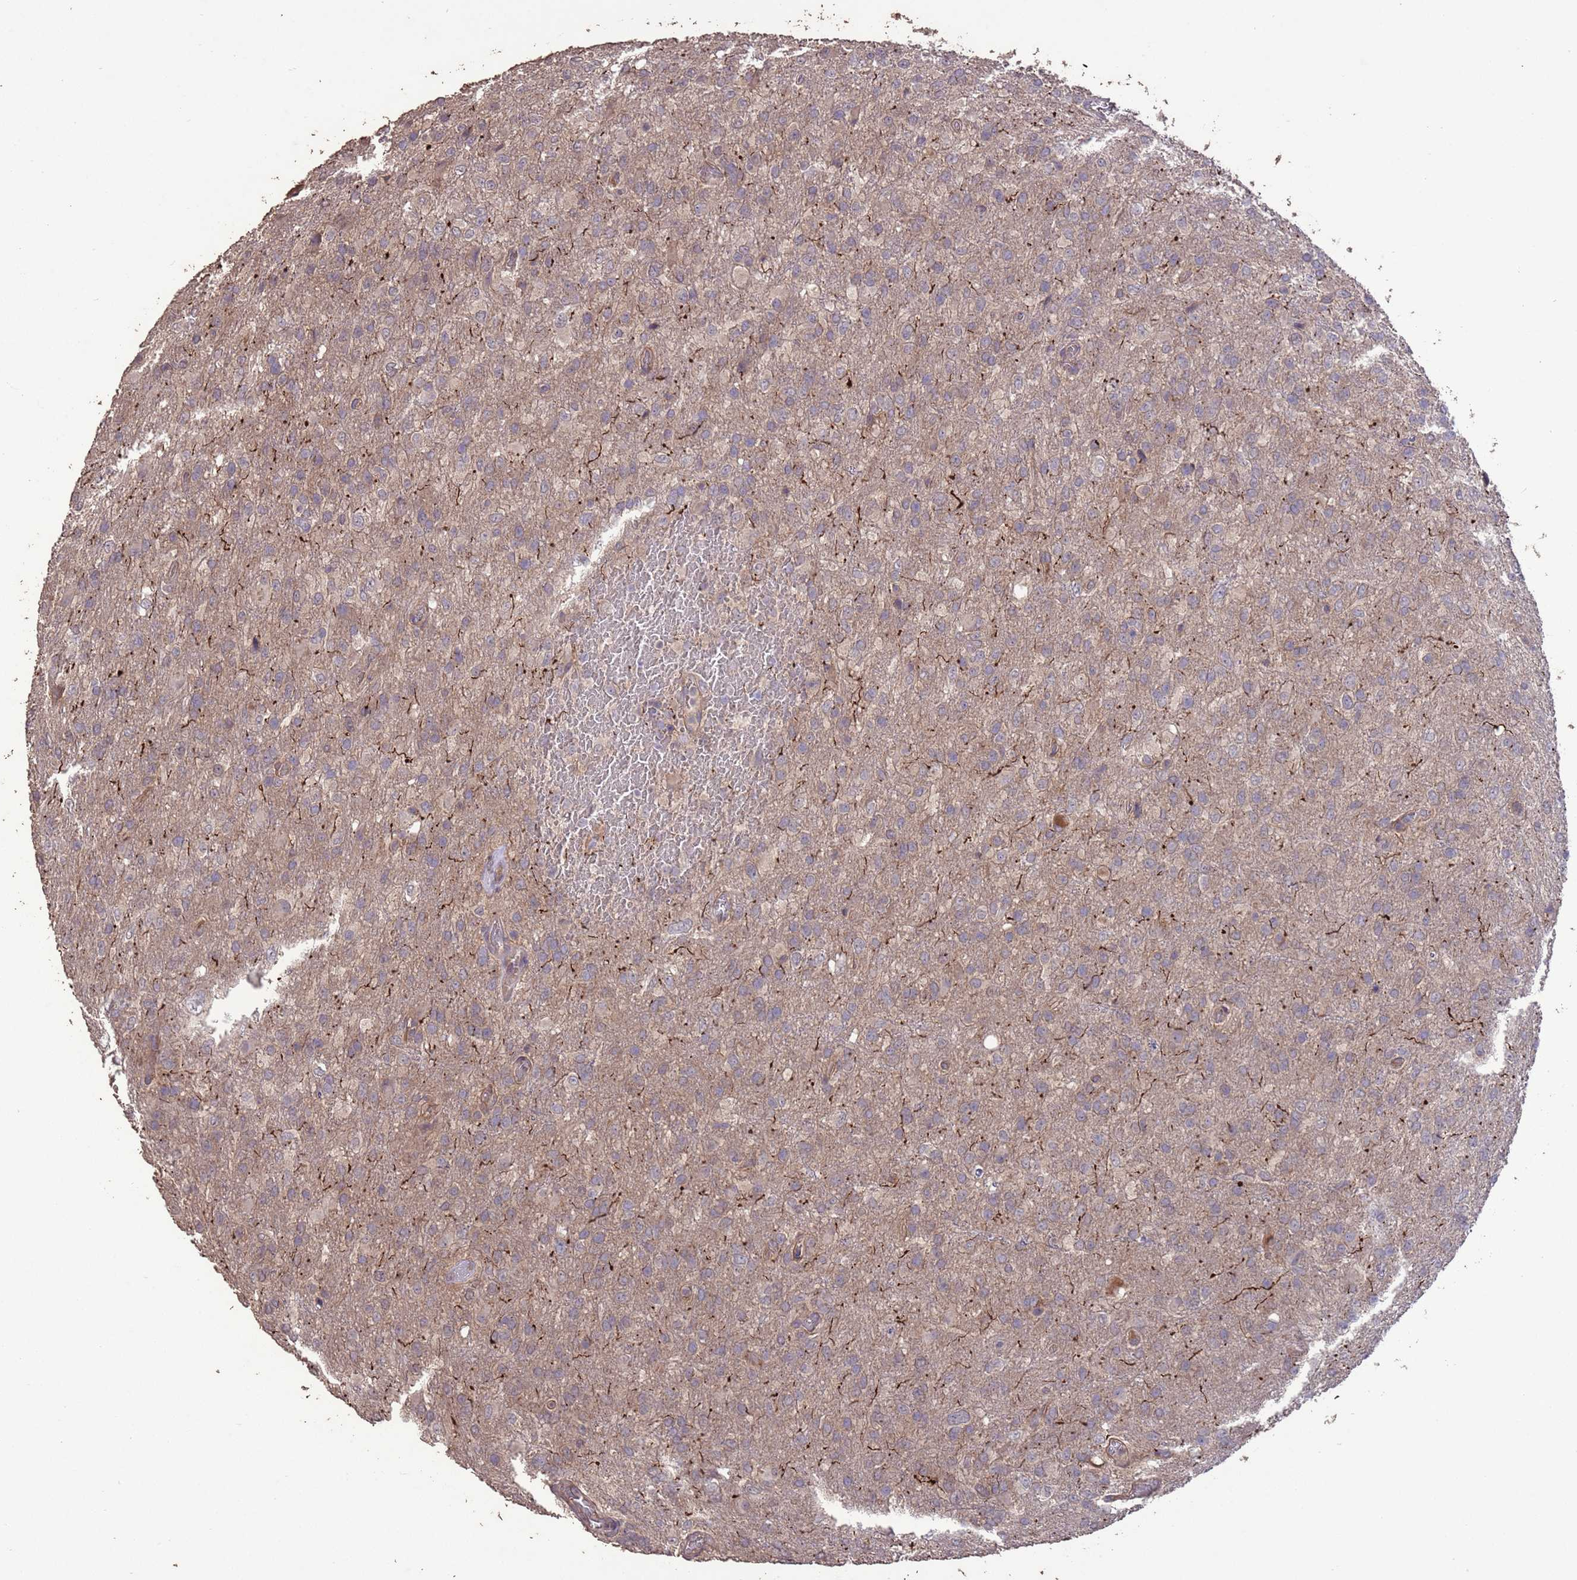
{"staining": {"intensity": "weak", "quantity": "<25%", "location": "cytoplasmic/membranous"}, "tissue": "glioma", "cell_type": "Tumor cells", "image_type": "cancer", "snomed": [{"axis": "morphology", "description": "Glioma, malignant, High grade"}, {"axis": "topography", "description": "Brain"}], "caption": "Histopathology image shows no significant protein staining in tumor cells of glioma. (DAB (3,3'-diaminobenzidine) immunohistochemistry, high magnification).", "gene": "SLC9B2", "patient": {"sex": "female", "age": 74}}